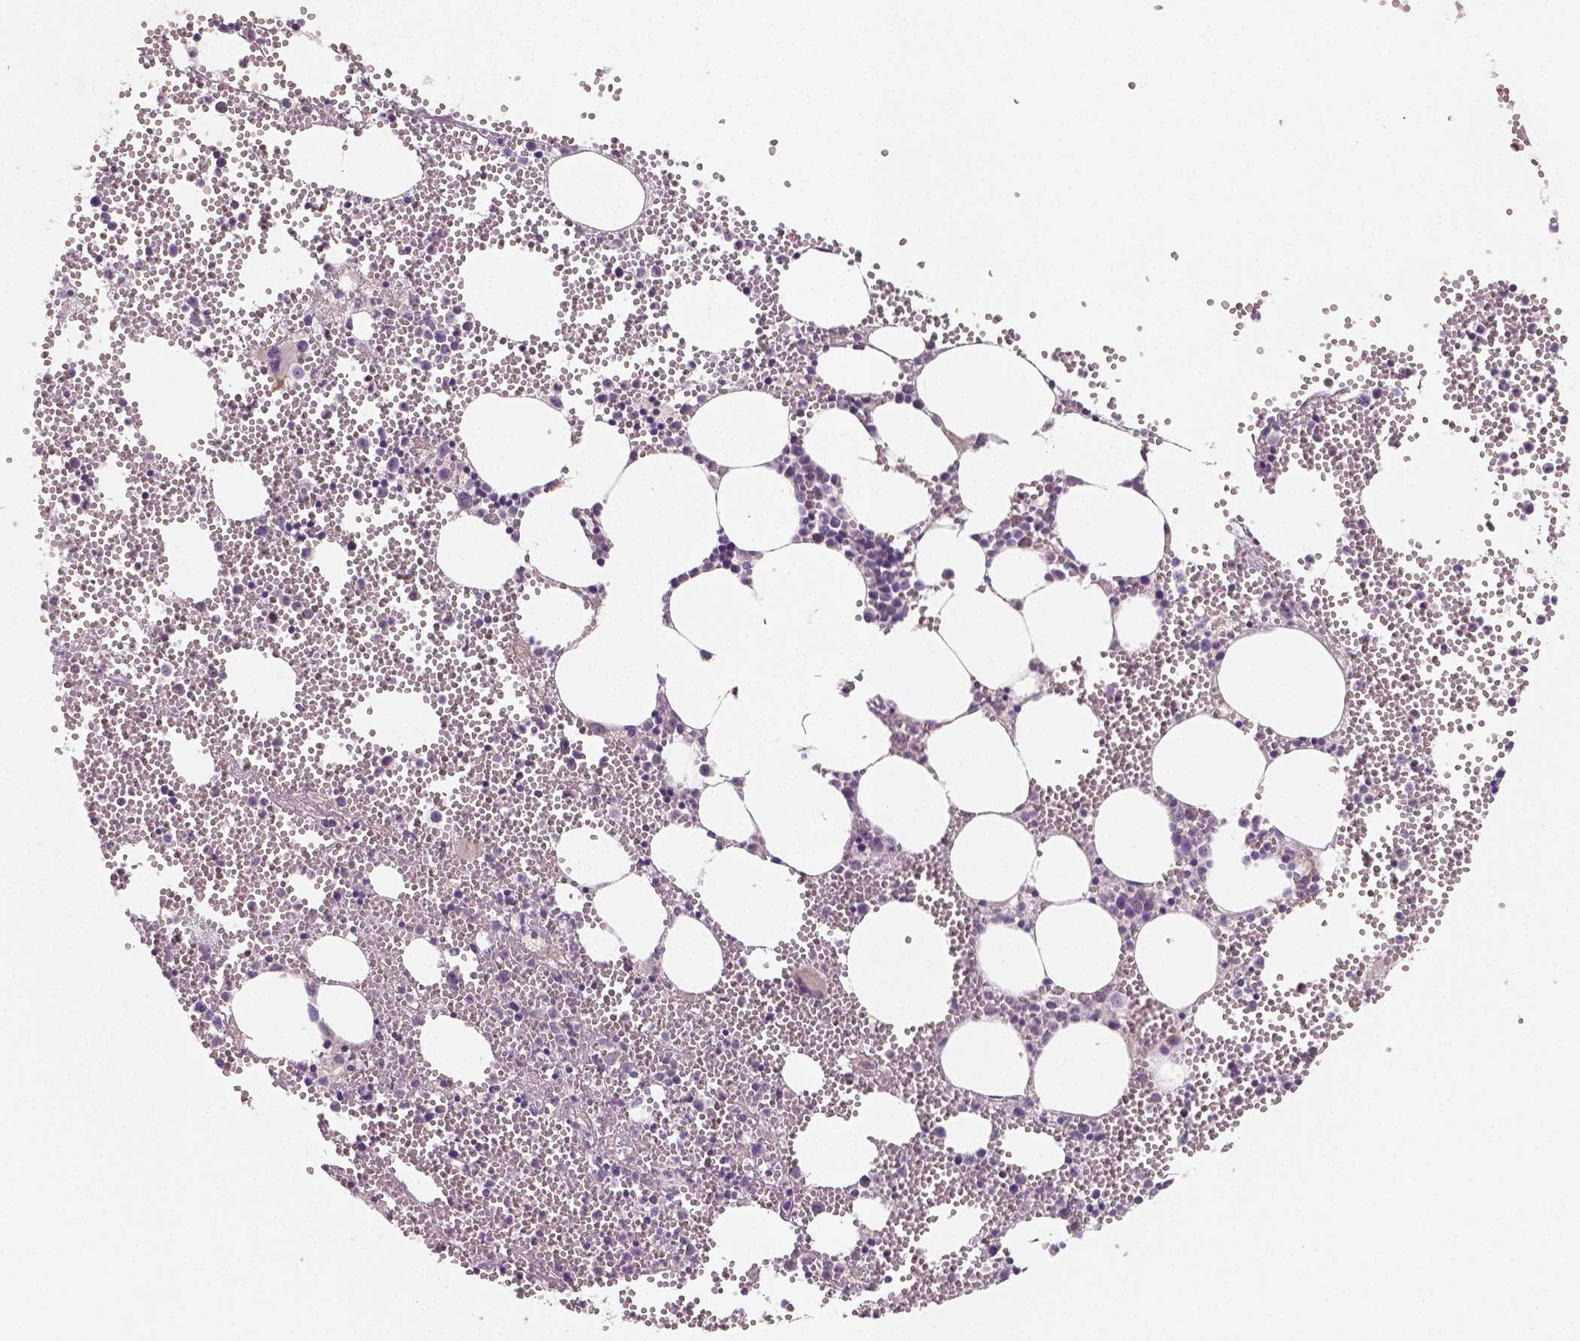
{"staining": {"intensity": "negative", "quantity": "none", "location": "none"}, "tissue": "bone marrow", "cell_type": "Hematopoietic cells", "image_type": "normal", "snomed": [{"axis": "morphology", "description": "Normal tissue, NOS"}, {"axis": "topography", "description": "Bone marrow"}], "caption": "A high-resolution photomicrograph shows immunohistochemistry staining of unremarkable bone marrow, which exhibits no significant positivity in hematopoietic cells. (Stains: DAB immunohistochemistry with hematoxylin counter stain, Microscopy: brightfield microscopy at high magnification).", "gene": "LSM14B", "patient": {"sex": "male", "age": 89}}